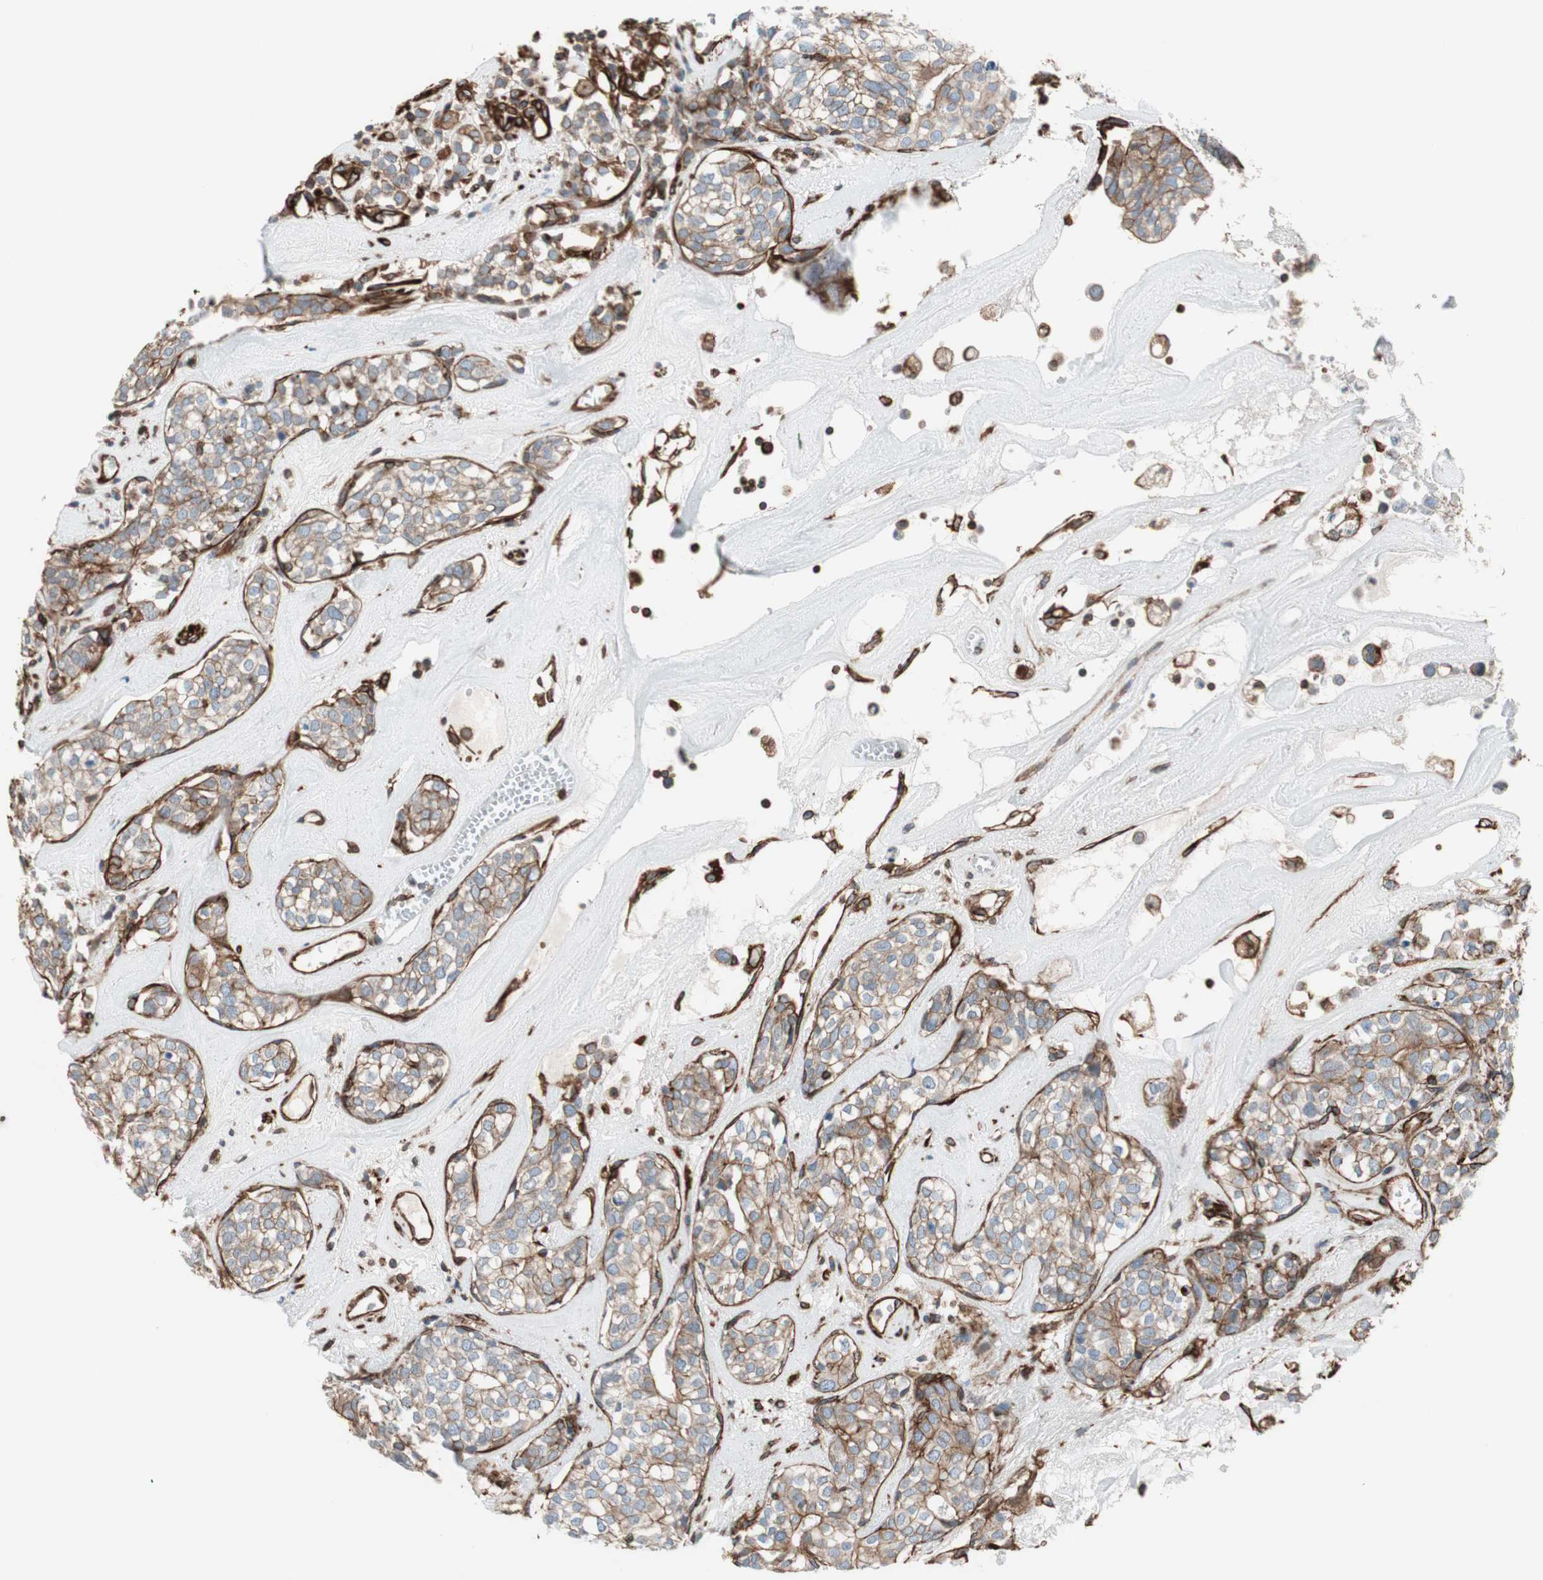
{"staining": {"intensity": "moderate", "quantity": ">75%", "location": "cytoplasmic/membranous"}, "tissue": "head and neck cancer", "cell_type": "Tumor cells", "image_type": "cancer", "snomed": [{"axis": "morphology", "description": "Adenocarcinoma, NOS"}, {"axis": "topography", "description": "Salivary gland"}, {"axis": "topography", "description": "Head-Neck"}], "caption": "This image displays IHC staining of human adenocarcinoma (head and neck), with medium moderate cytoplasmic/membranous staining in approximately >75% of tumor cells.", "gene": "TCTA", "patient": {"sex": "female", "age": 65}}